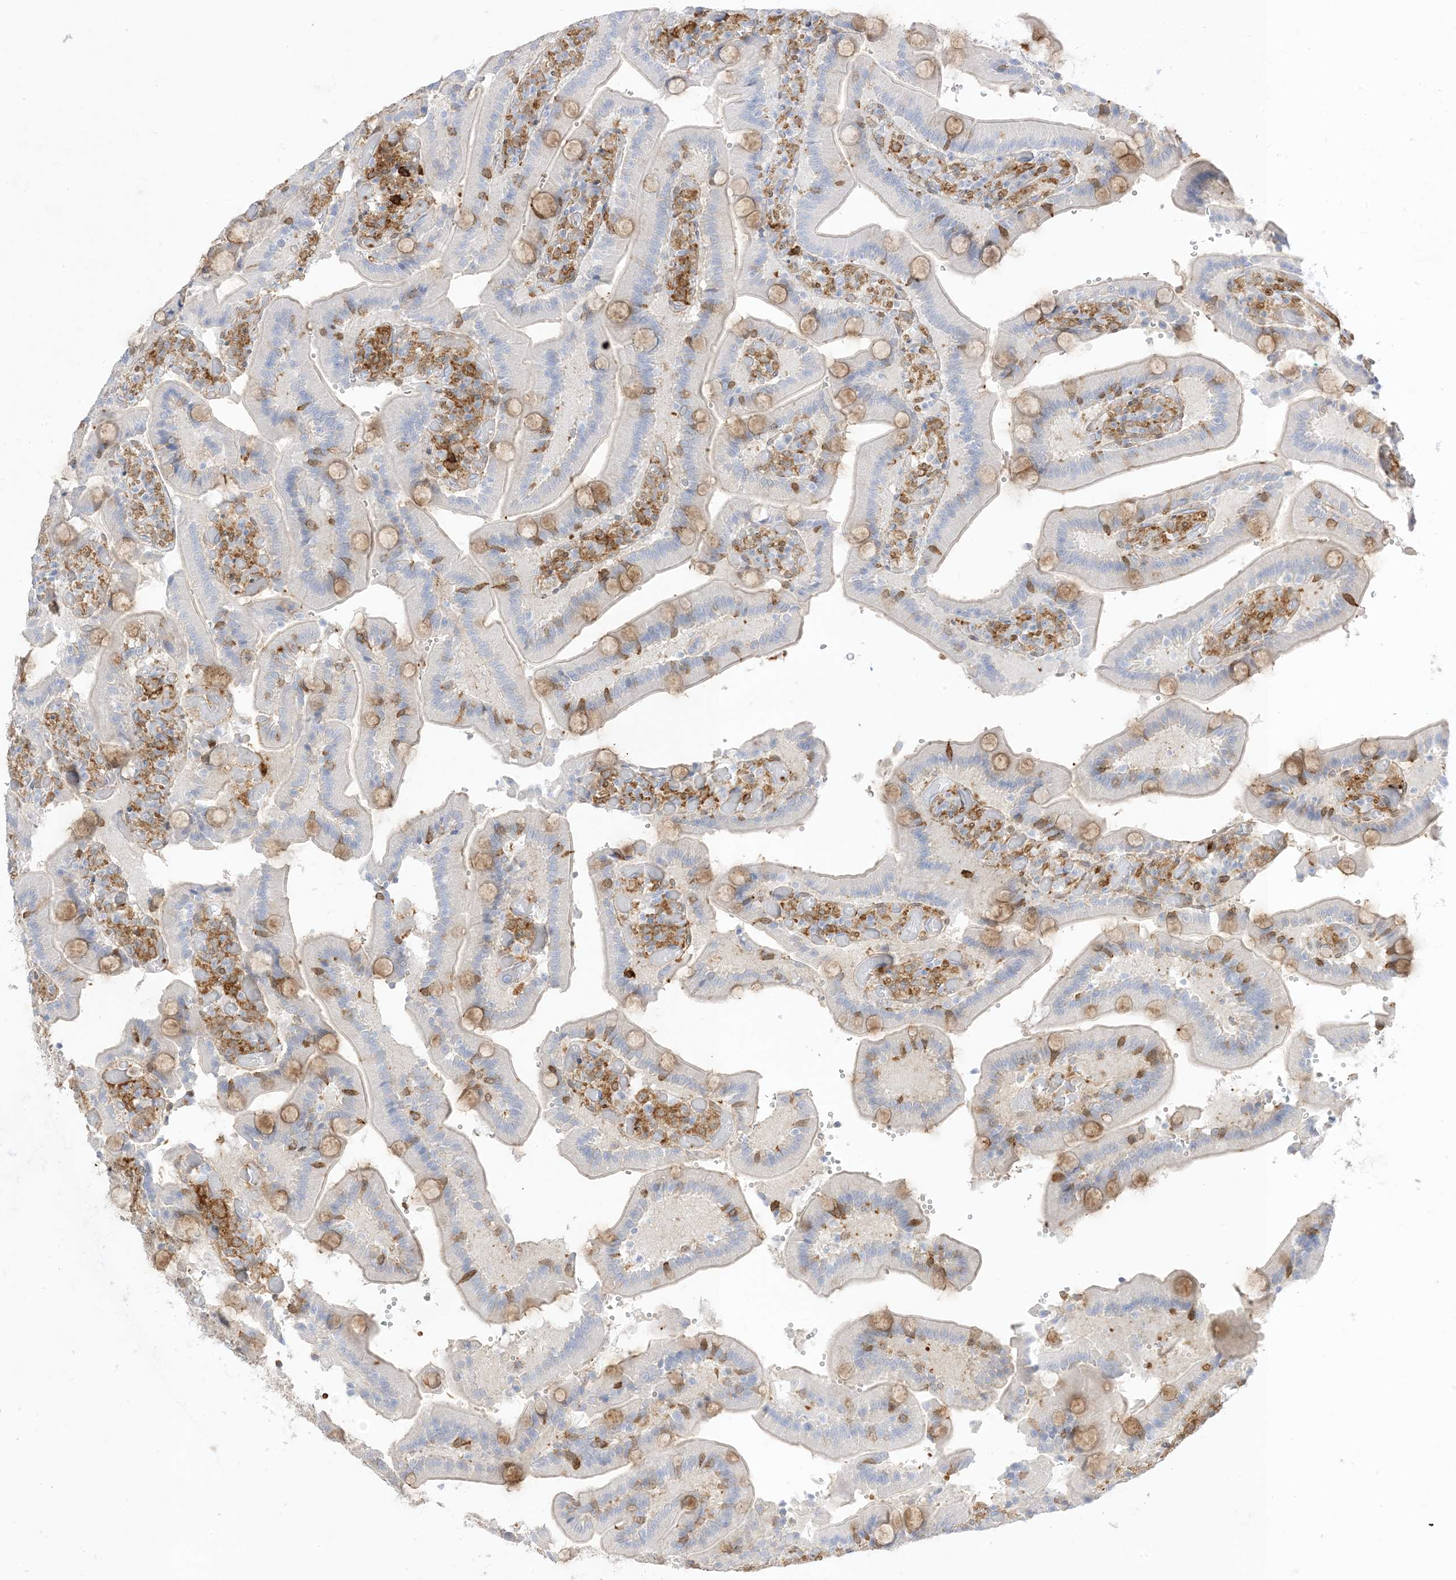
{"staining": {"intensity": "moderate", "quantity": "<25%", "location": "cytoplasmic/membranous"}, "tissue": "duodenum", "cell_type": "Glandular cells", "image_type": "normal", "snomed": [{"axis": "morphology", "description": "Normal tissue, NOS"}, {"axis": "topography", "description": "Duodenum"}], "caption": "IHC histopathology image of normal human duodenum stained for a protein (brown), which reveals low levels of moderate cytoplasmic/membranous expression in approximately <25% of glandular cells.", "gene": "GSN", "patient": {"sex": "female", "age": 62}}